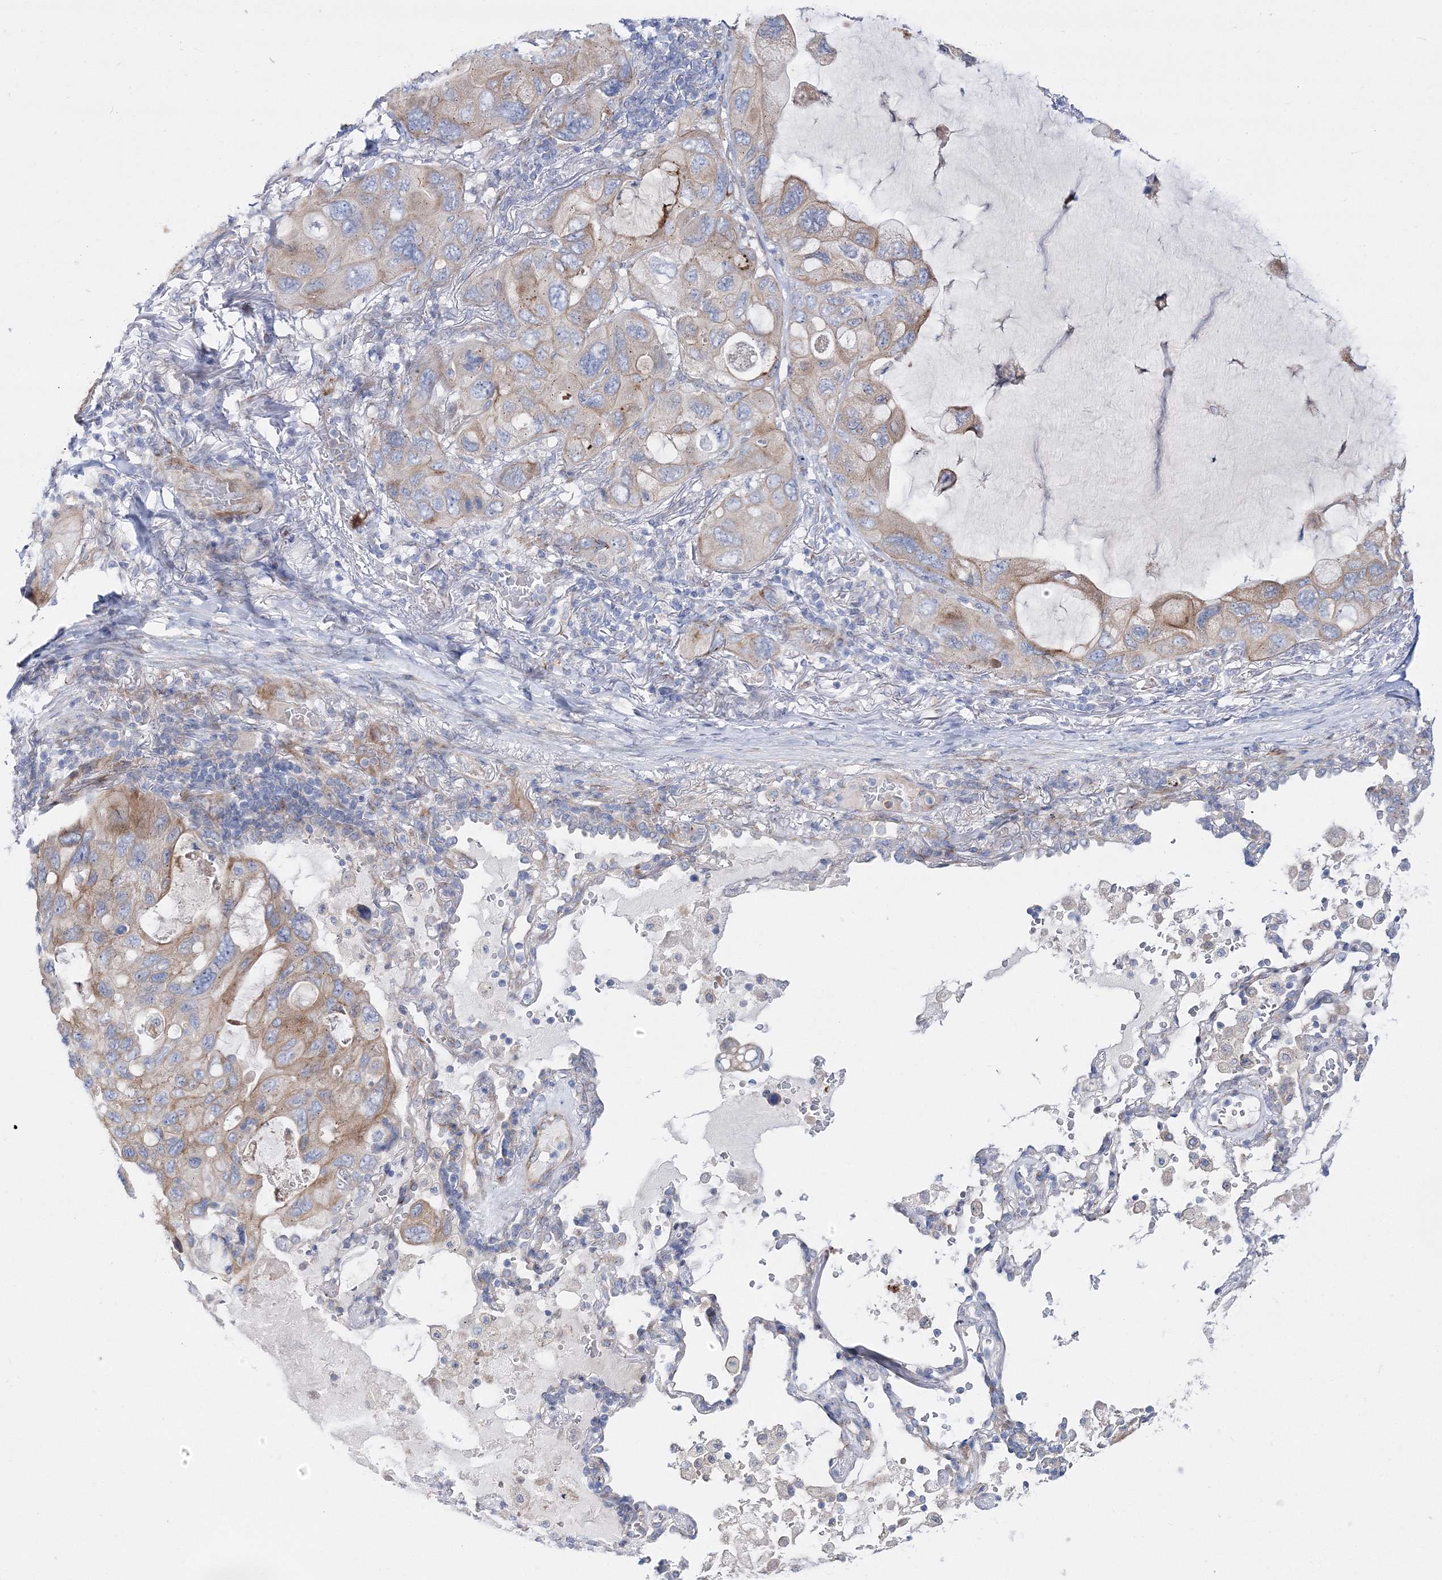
{"staining": {"intensity": "weak", "quantity": ">75%", "location": "cytoplasmic/membranous"}, "tissue": "lung cancer", "cell_type": "Tumor cells", "image_type": "cancer", "snomed": [{"axis": "morphology", "description": "Squamous cell carcinoma, NOS"}, {"axis": "topography", "description": "Lung"}], "caption": "IHC of squamous cell carcinoma (lung) reveals low levels of weak cytoplasmic/membranous positivity in approximately >75% of tumor cells. (brown staining indicates protein expression, while blue staining denotes nuclei).", "gene": "ARHGAP32", "patient": {"sex": "female", "age": 73}}